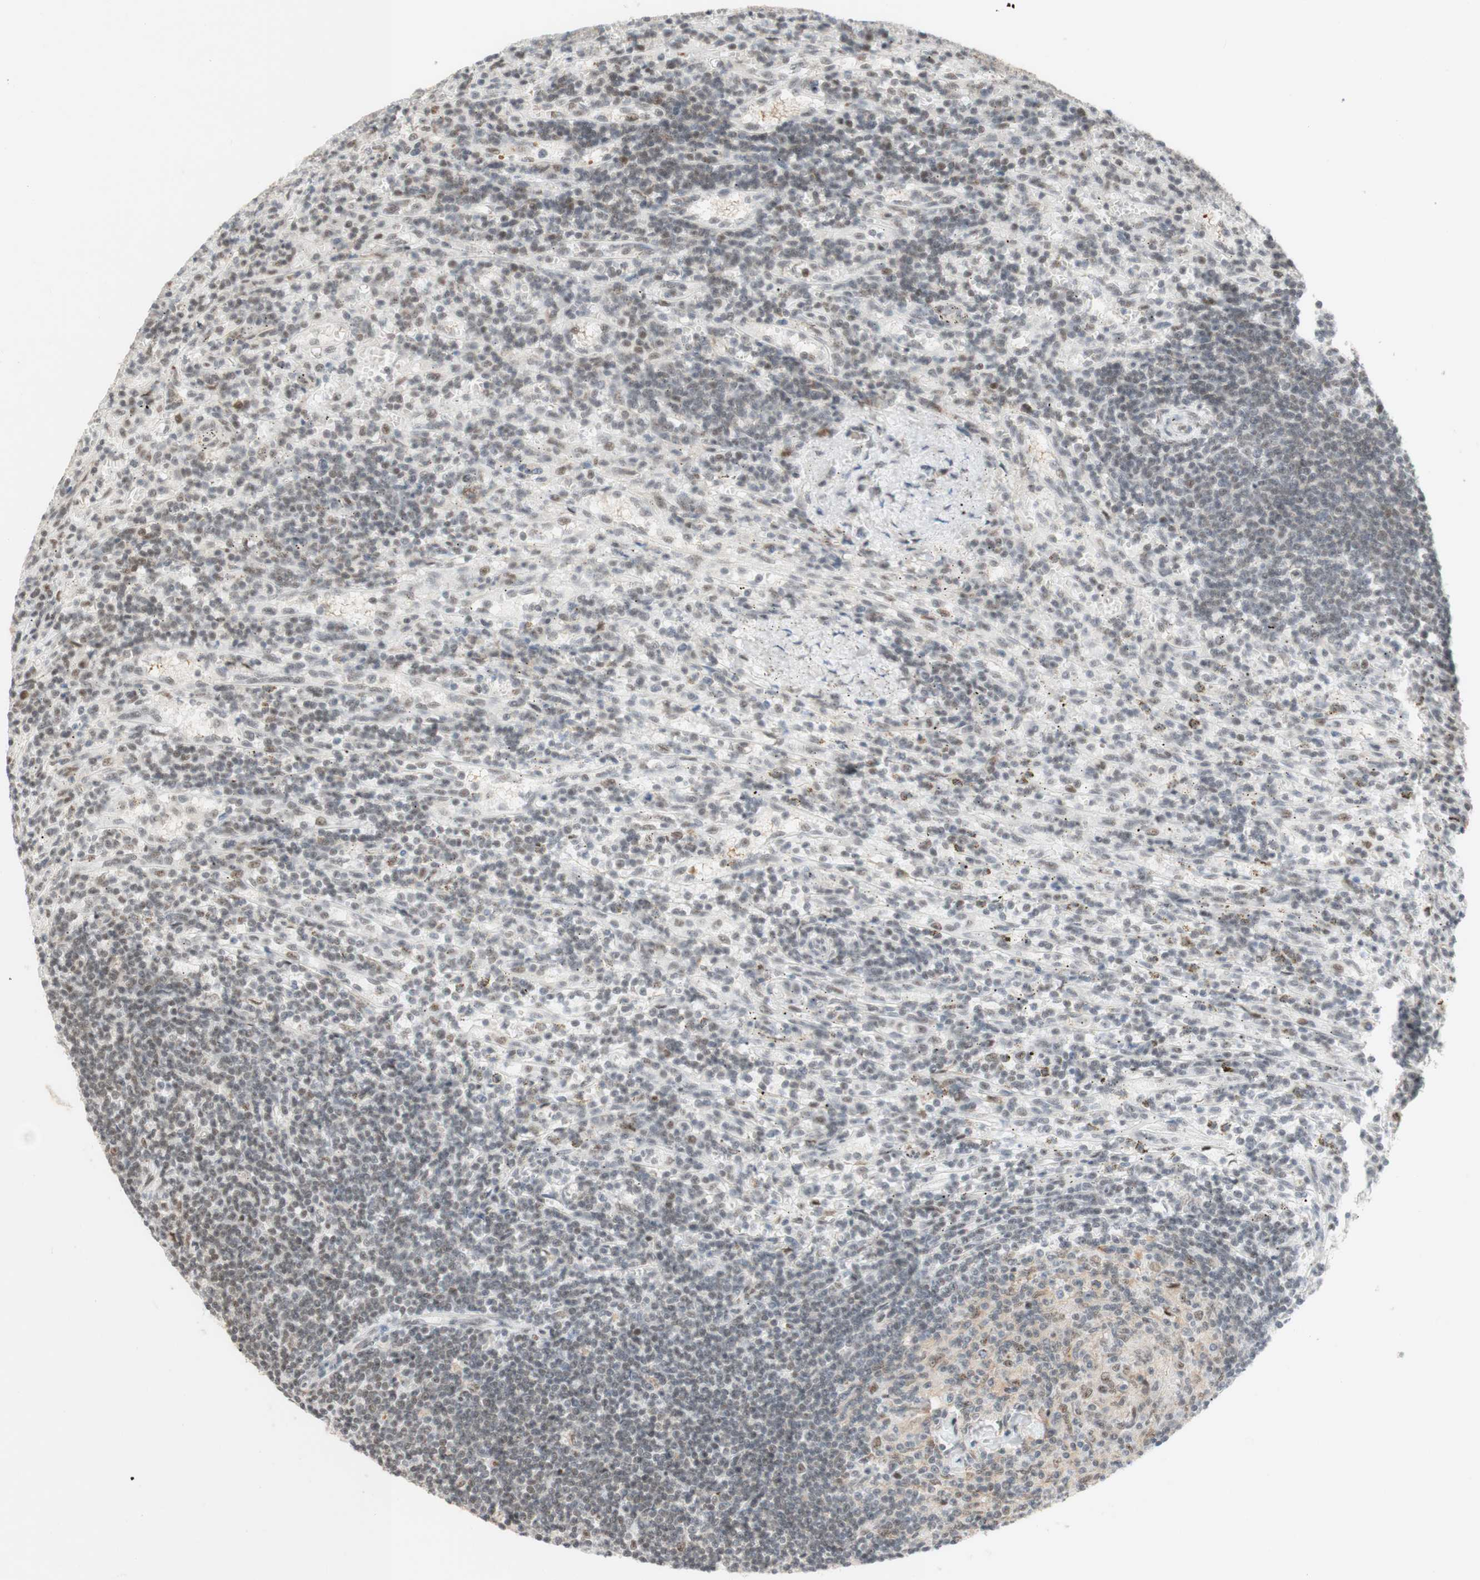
{"staining": {"intensity": "weak", "quantity": "<25%", "location": "nuclear"}, "tissue": "lymphoma", "cell_type": "Tumor cells", "image_type": "cancer", "snomed": [{"axis": "morphology", "description": "Malignant lymphoma, non-Hodgkin's type, Low grade"}, {"axis": "topography", "description": "Spleen"}], "caption": "Tumor cells are negative for protein expression in human low-grade malignant lymphoma, non-Hodgkin's type. (DAB (3,3'-diaminobenzidine) immunohistochemistry (IHC), high magnification).", "gene": "SAP18", "patient": {"sex": "male", "age": 76}}